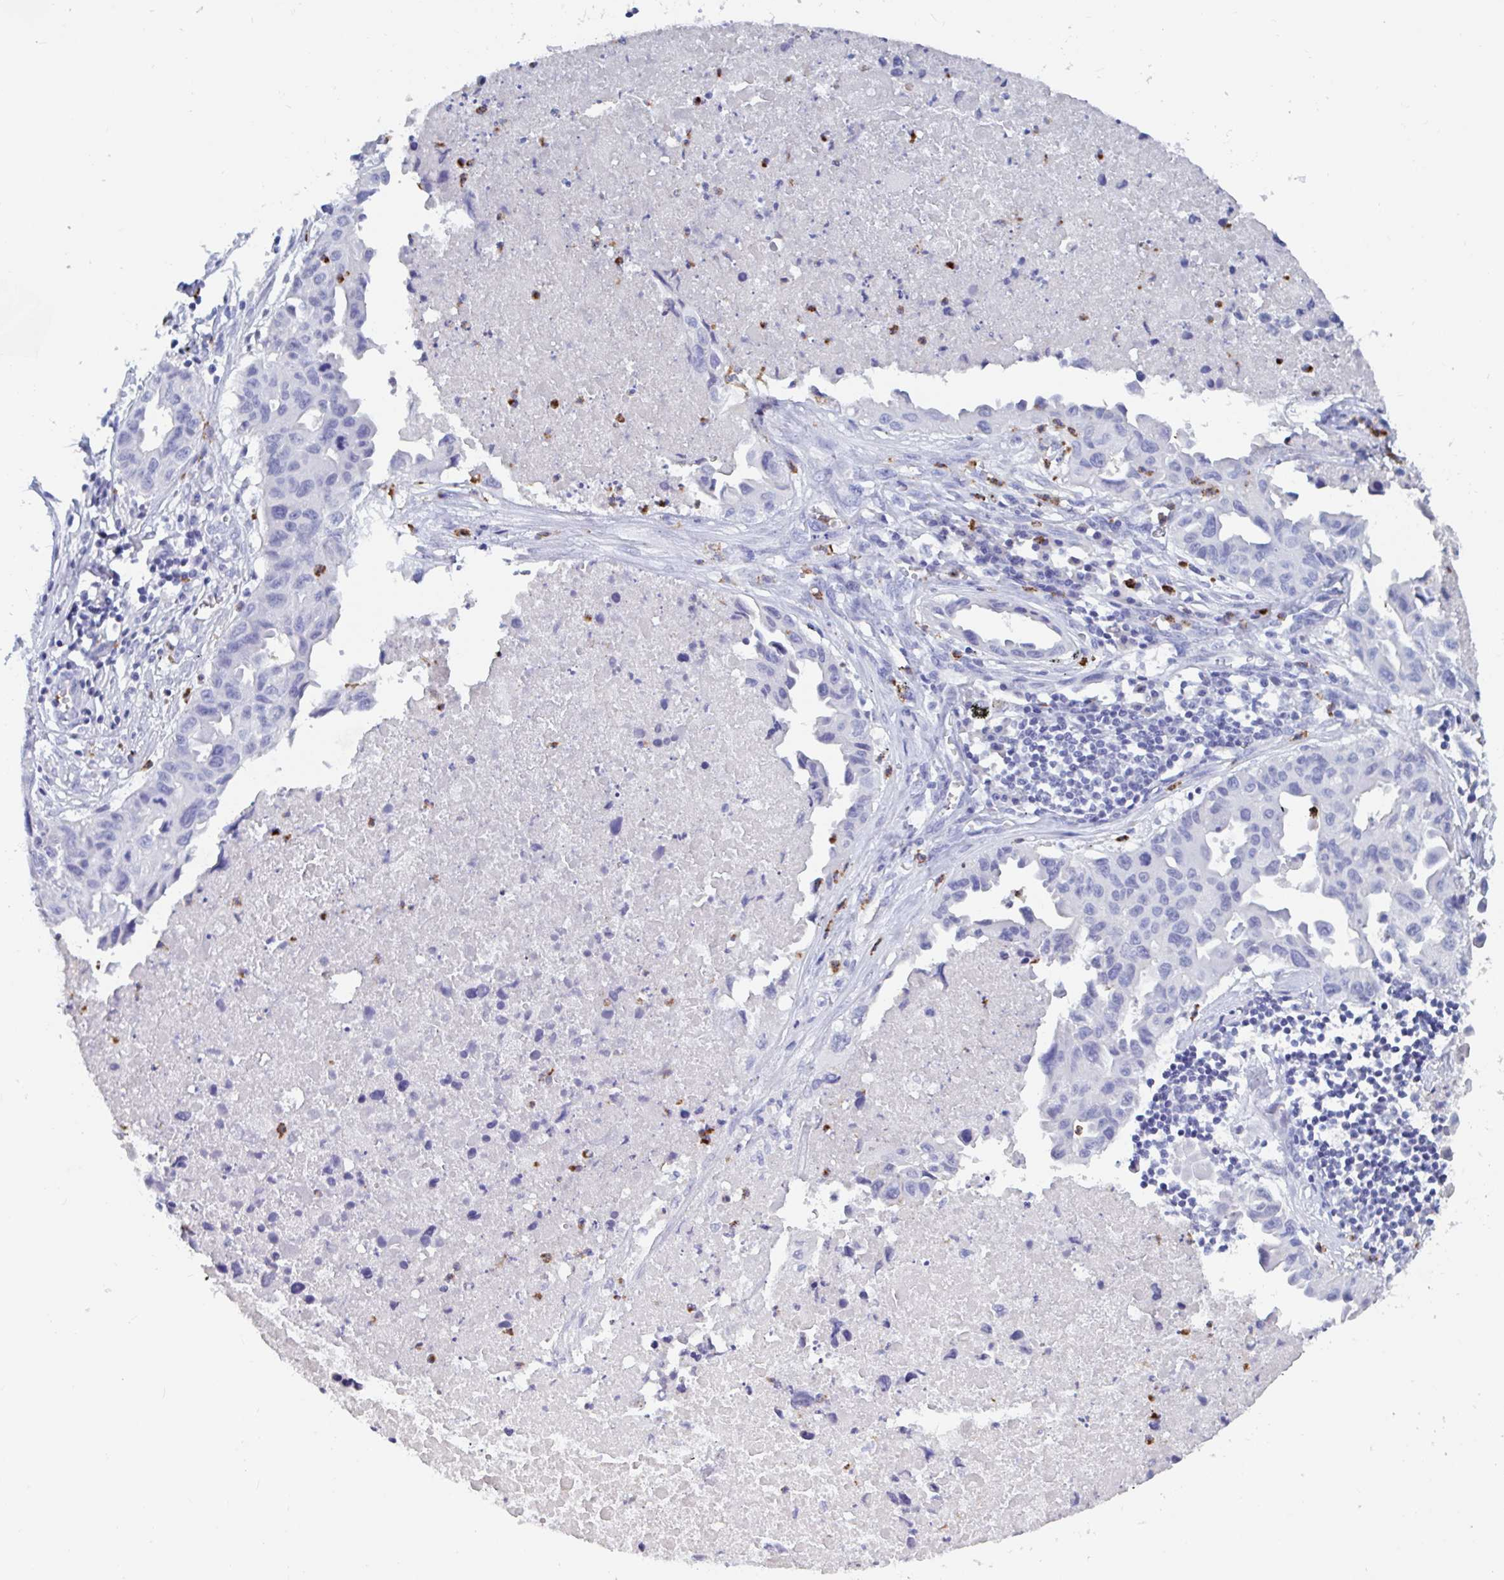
{"staining": {"intensity": "negative", "quantity": "none", "location": "none"}, "tissue": "lung cancer", "cell_type": "Tumor cells", "image_type": "cancer", "snomed": [{"axis": "morphology", "description": "Adenocarcinoma, NOS"}, {"axis": "topography", "description": "Lymph node"}, {"axis": "topography", "description": "Lung"}], "caption": "The immunohistochemistry (IHC) image has no significant staining in tumor cells of lung adenocarcinoma tissue. (DAB immunohistochemistry (IHC), high magnification).", "gene": "ZNHIT2", "patient": {"sex": "male", "age": 64}}